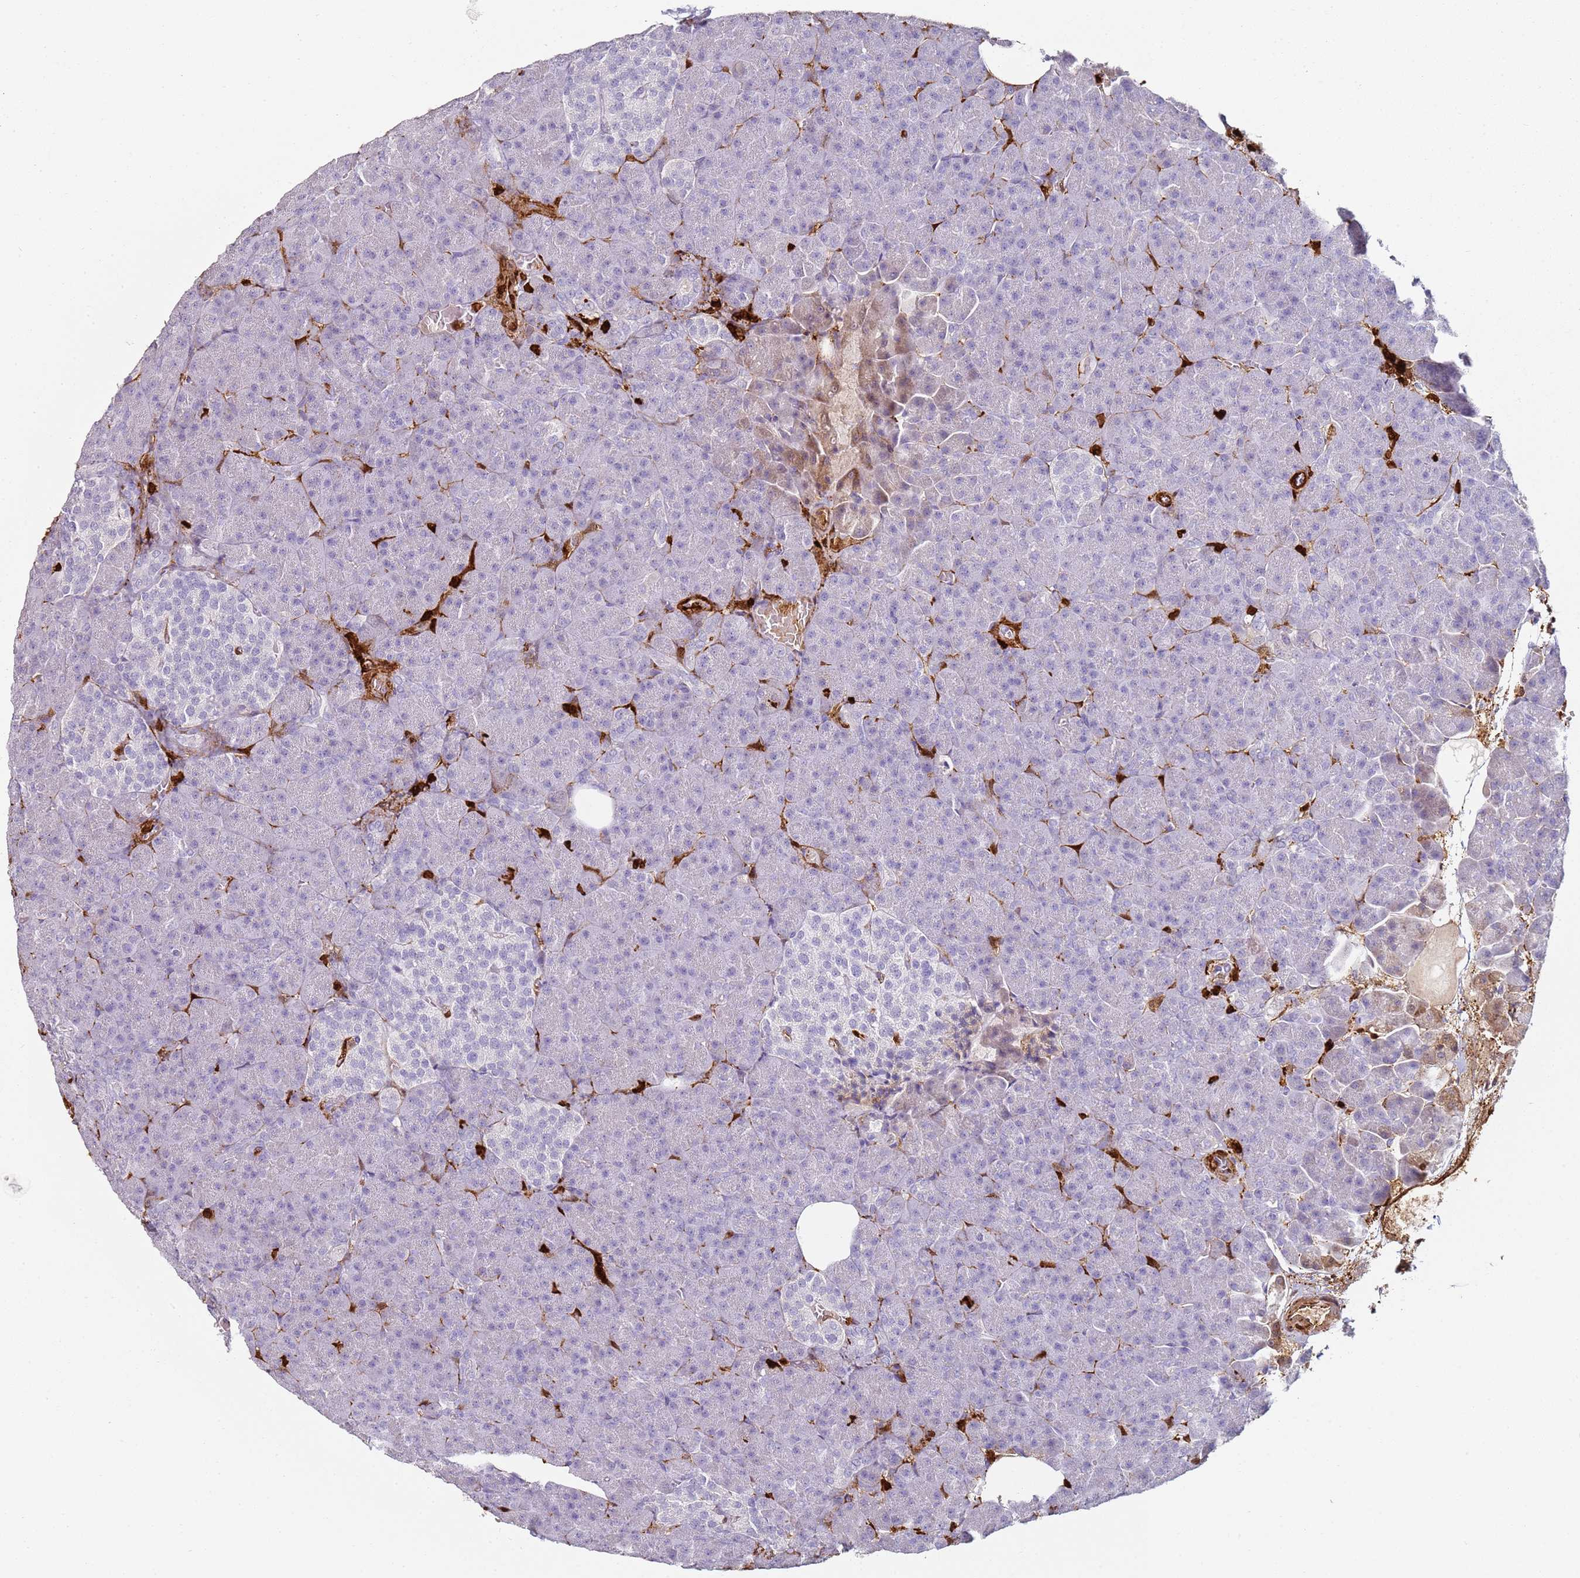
{"staining": {"intensity": "negative", "quantity": "none", "location": "none"}, "tissue": "pancreas", "cell_type": "Exocrine glandular cells", "image_type": "normal", "snomed": [{"axis": "morphology", "description": "Normal tissue, NOS"}, {"axis": "topography", "description": "Pancreas"}], "caption": "DAB immunohistochemical staining of normal human pancreas reveals no significant positivity in exocrine glandular cells. Brightfield microscopy of immunohistochemistry (IHC) stained with DAB (brown) and hematoxylin (blue), captured at high magnification.", "gene": "S100A4", "patient": {"sex": "female", "age": 74}}